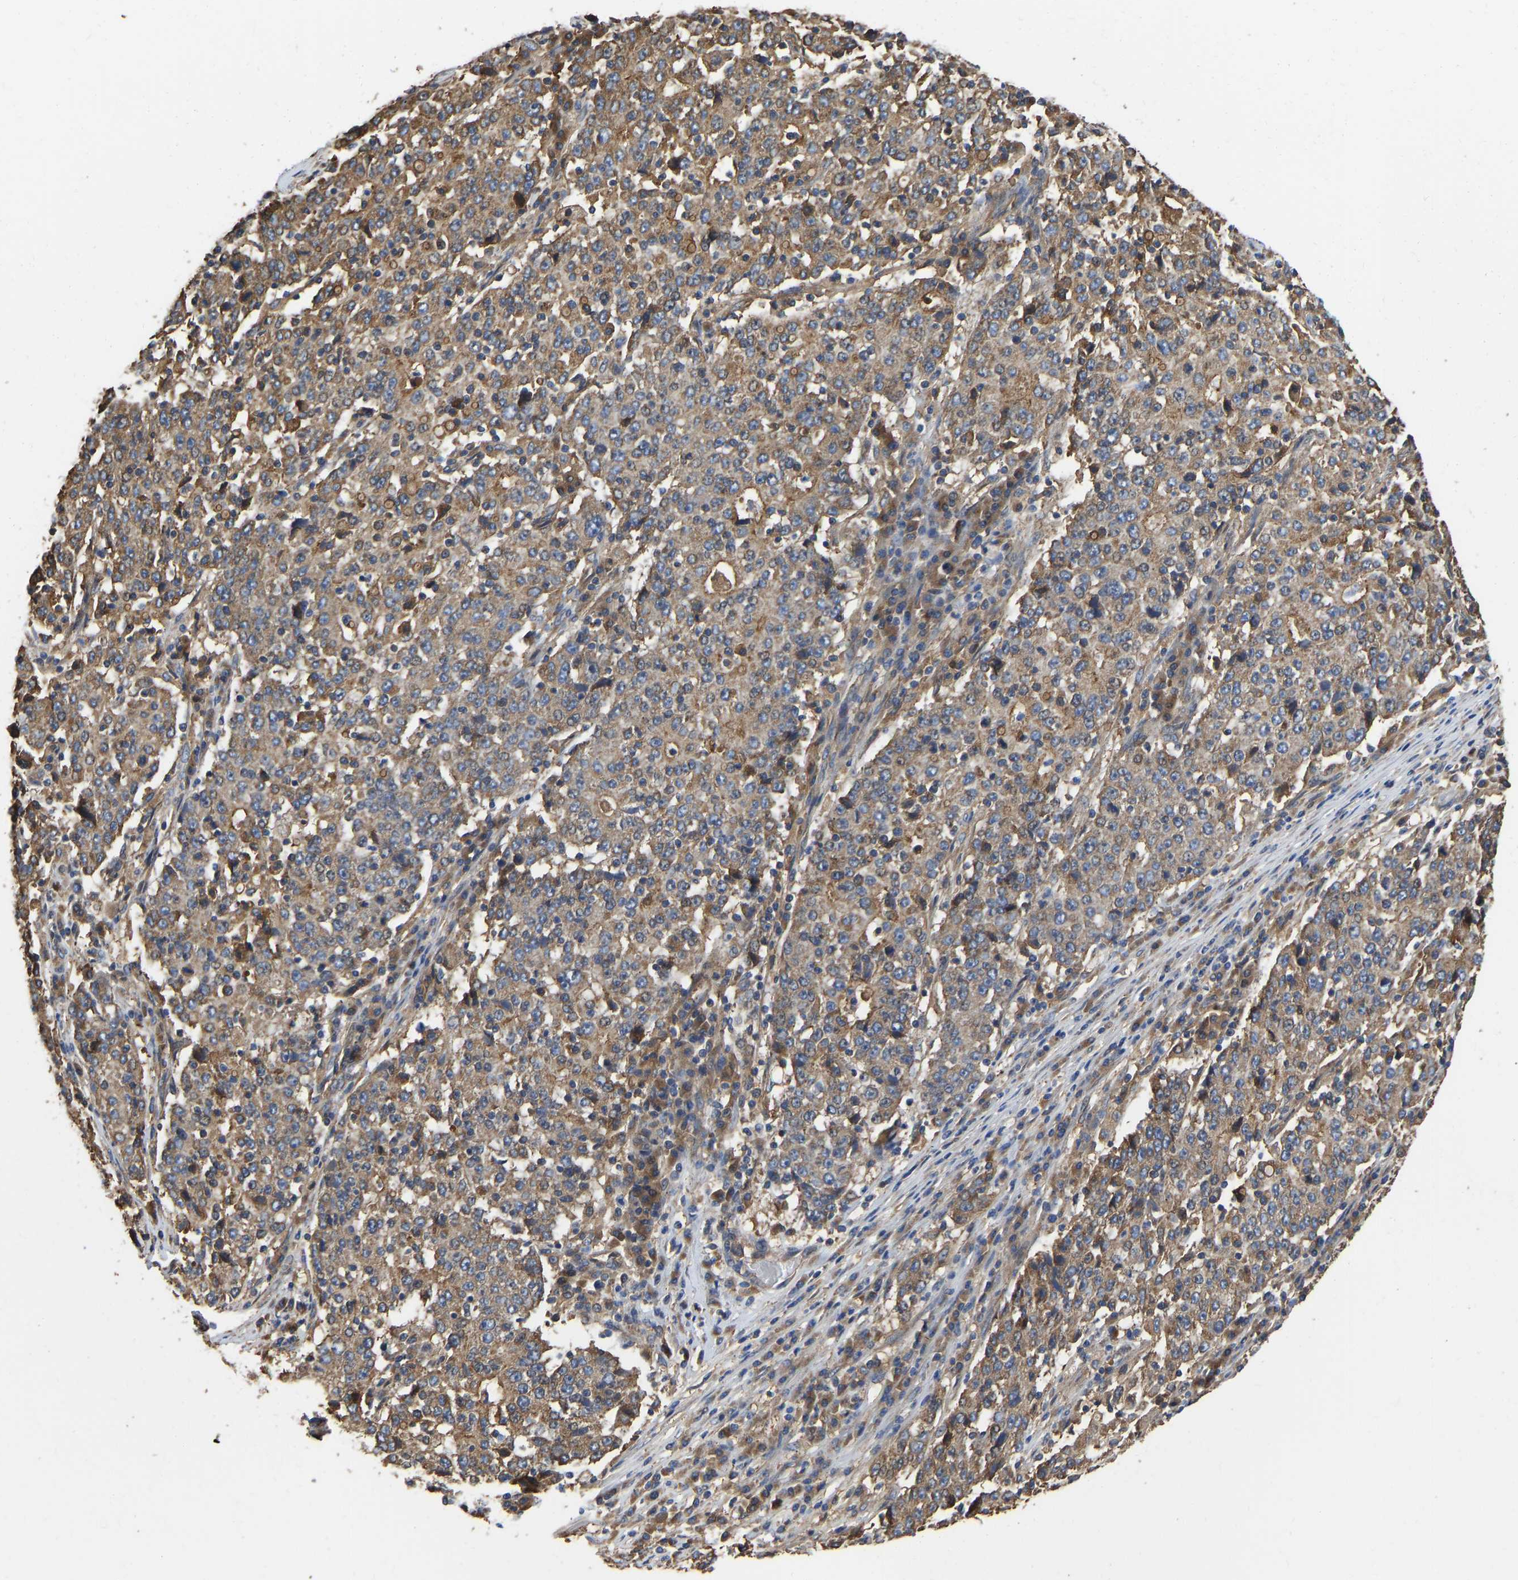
{"staining": {"intensity": "moderate", "quantity": ">75%", "location": "cytoplasmic/membranous"}, "tissue": "stomach cancer", "cell_type": "Tumor cells", "image_type": "cancer", "snomed": [{"axis": "morphology", "description": "Adenocarcinoma, NOS"}, {"axis": "topography", "description": "Stomach"}], "caption": "DAB (3,3'-diaminobenzidine) immunohistochemical staining of human stomach cancer exhibits moderate cytoplasmic/membranous protein positivity in approximately >75% of tumor cells.", "gene": "FLNB", "patient": {"sex": "male", "age": 59}}